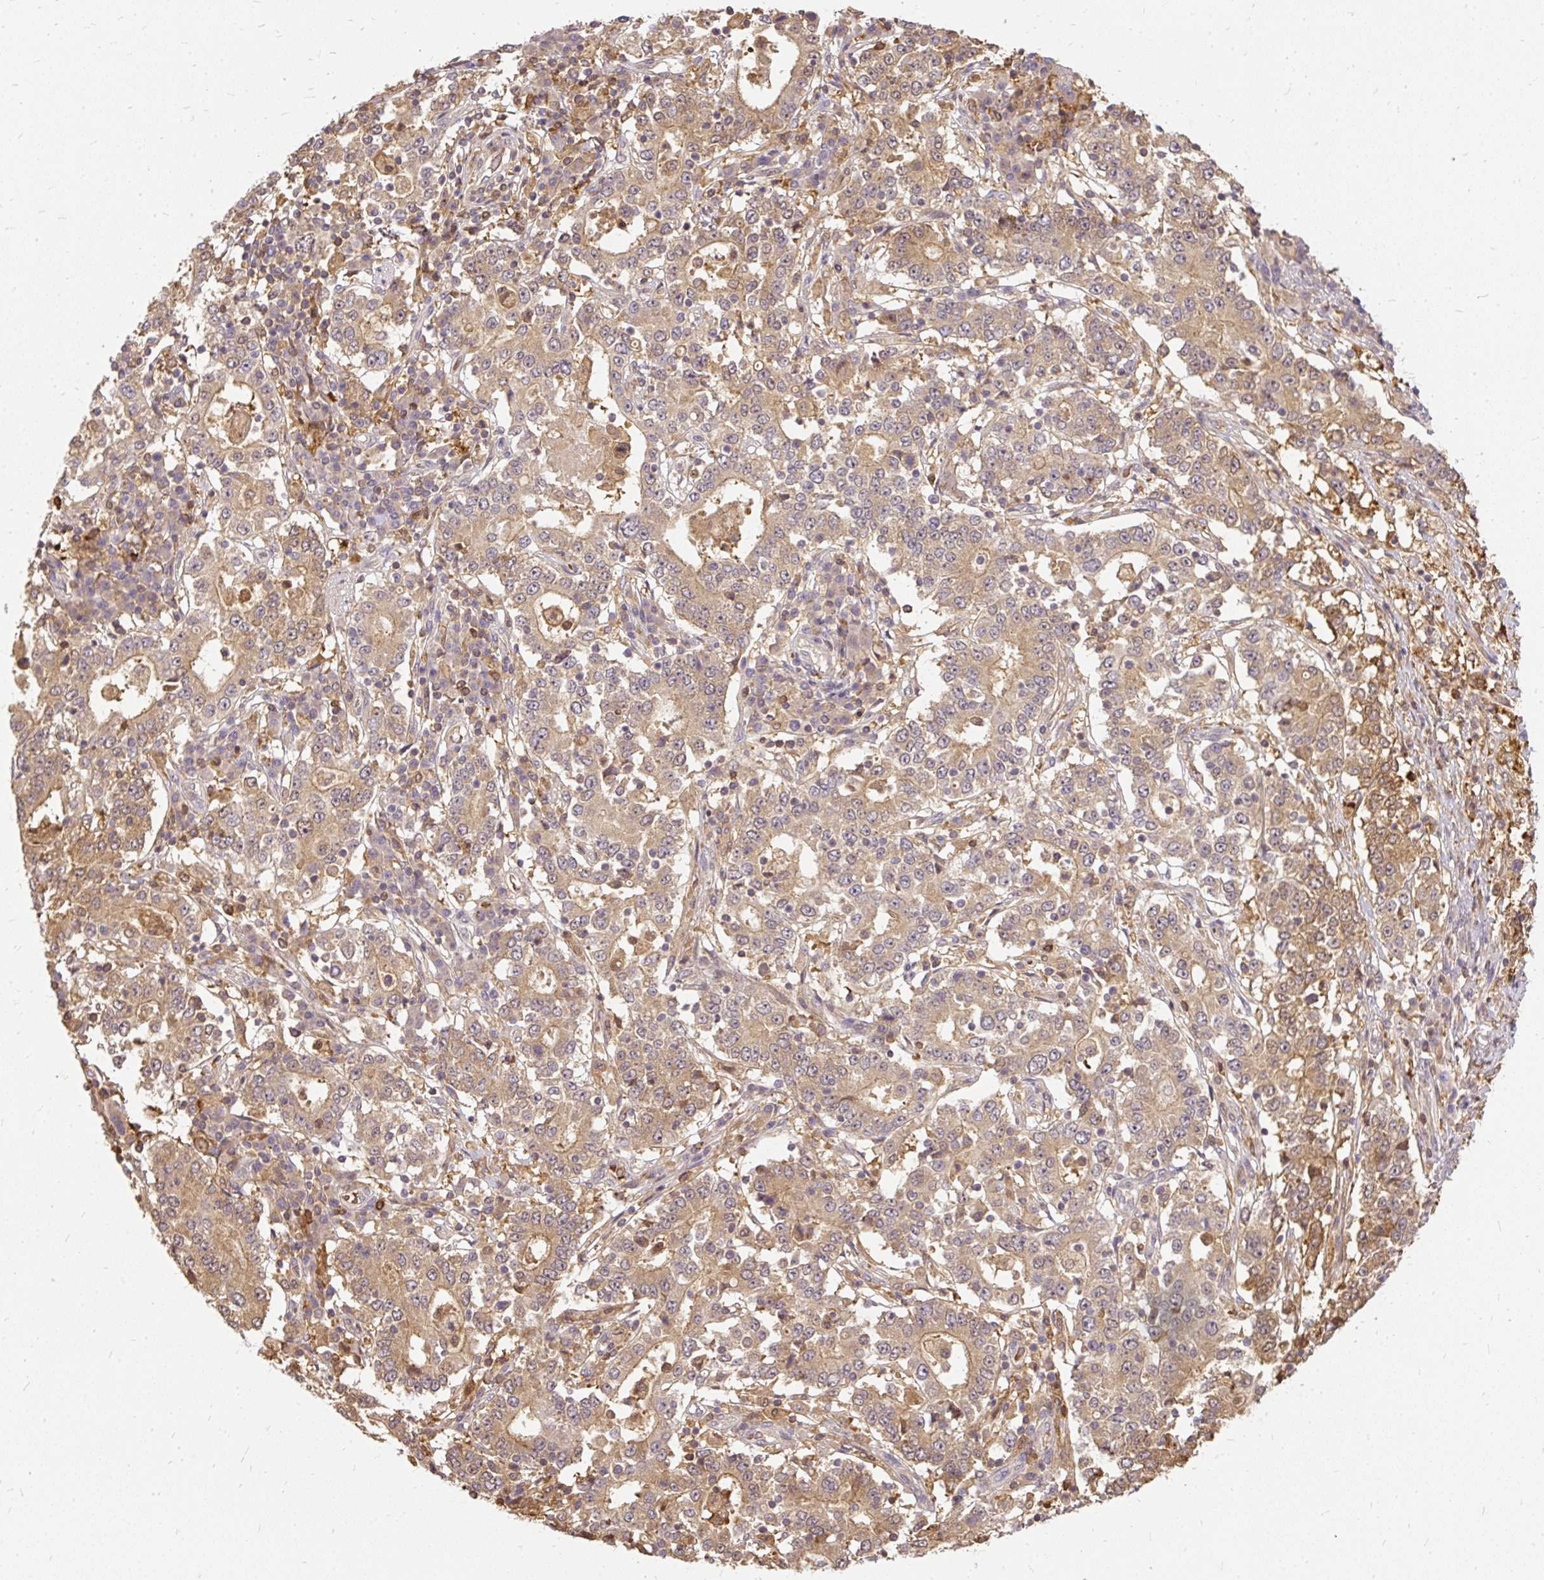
{"staining": {"intensity": "weak", "quantity": ">75%", "location": "cytoplasmic/membranous"}, "tissue": "stomach cancer", "cell_type": "Tumor cells", "image_type": "cancer", "snomed": [{"axis": "morphology", "description": "Adenocarcinoma, NOS"}, {"axis": "topography", "description": "Stomach"}], "caption": "The micrograph reveals a brown stain indicating the presence of a protein in the cytoplasmic/membranous of tumor cells in stomach cancer (adenocarcinoma).", "gene": "AP5S1", "patient": {"sex": "male", "age": 59}}